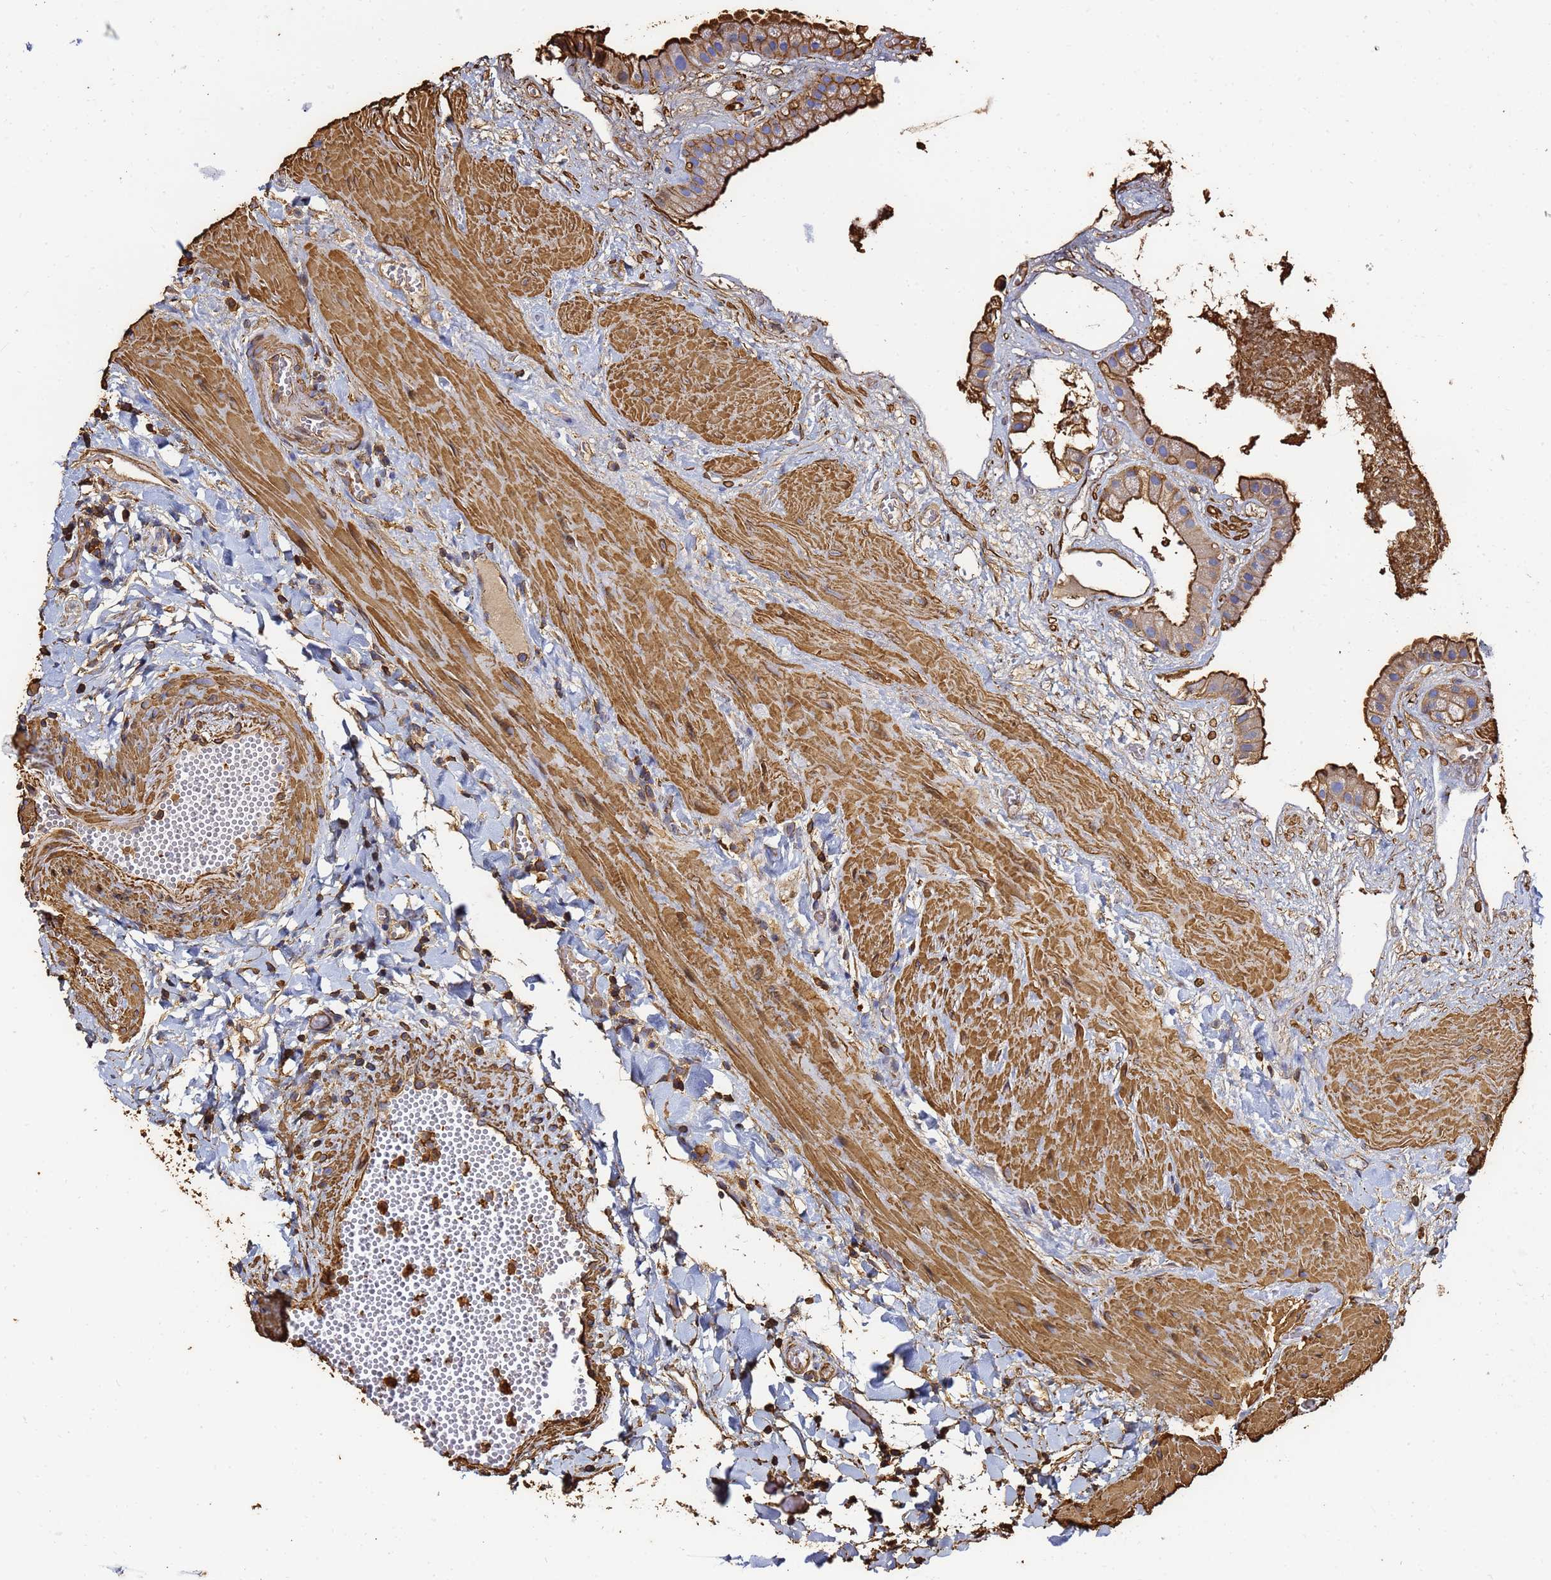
{"staining": {"intensity": "strong", "quantity": ">75%", "location": "cytoplasmic/membranous"}, "tissue": "gallbladder", "cell_type": "Glandular cells", "image_type": "normal", "snomed": [{"axis": "morphology", "description": "Normal tissue, NOS"}, {"axis": "topography", "description": "Gallbladder"}], "caption": "A brown stain labels strong cytoplasmic/membranous positivity of a protein in glandular cells of benign human gallbladder. (Brightfield microscopy of DAB IHC at high magnification).", "gene": "ACTA1", "patient": {"sex": "male", "age": 55}}